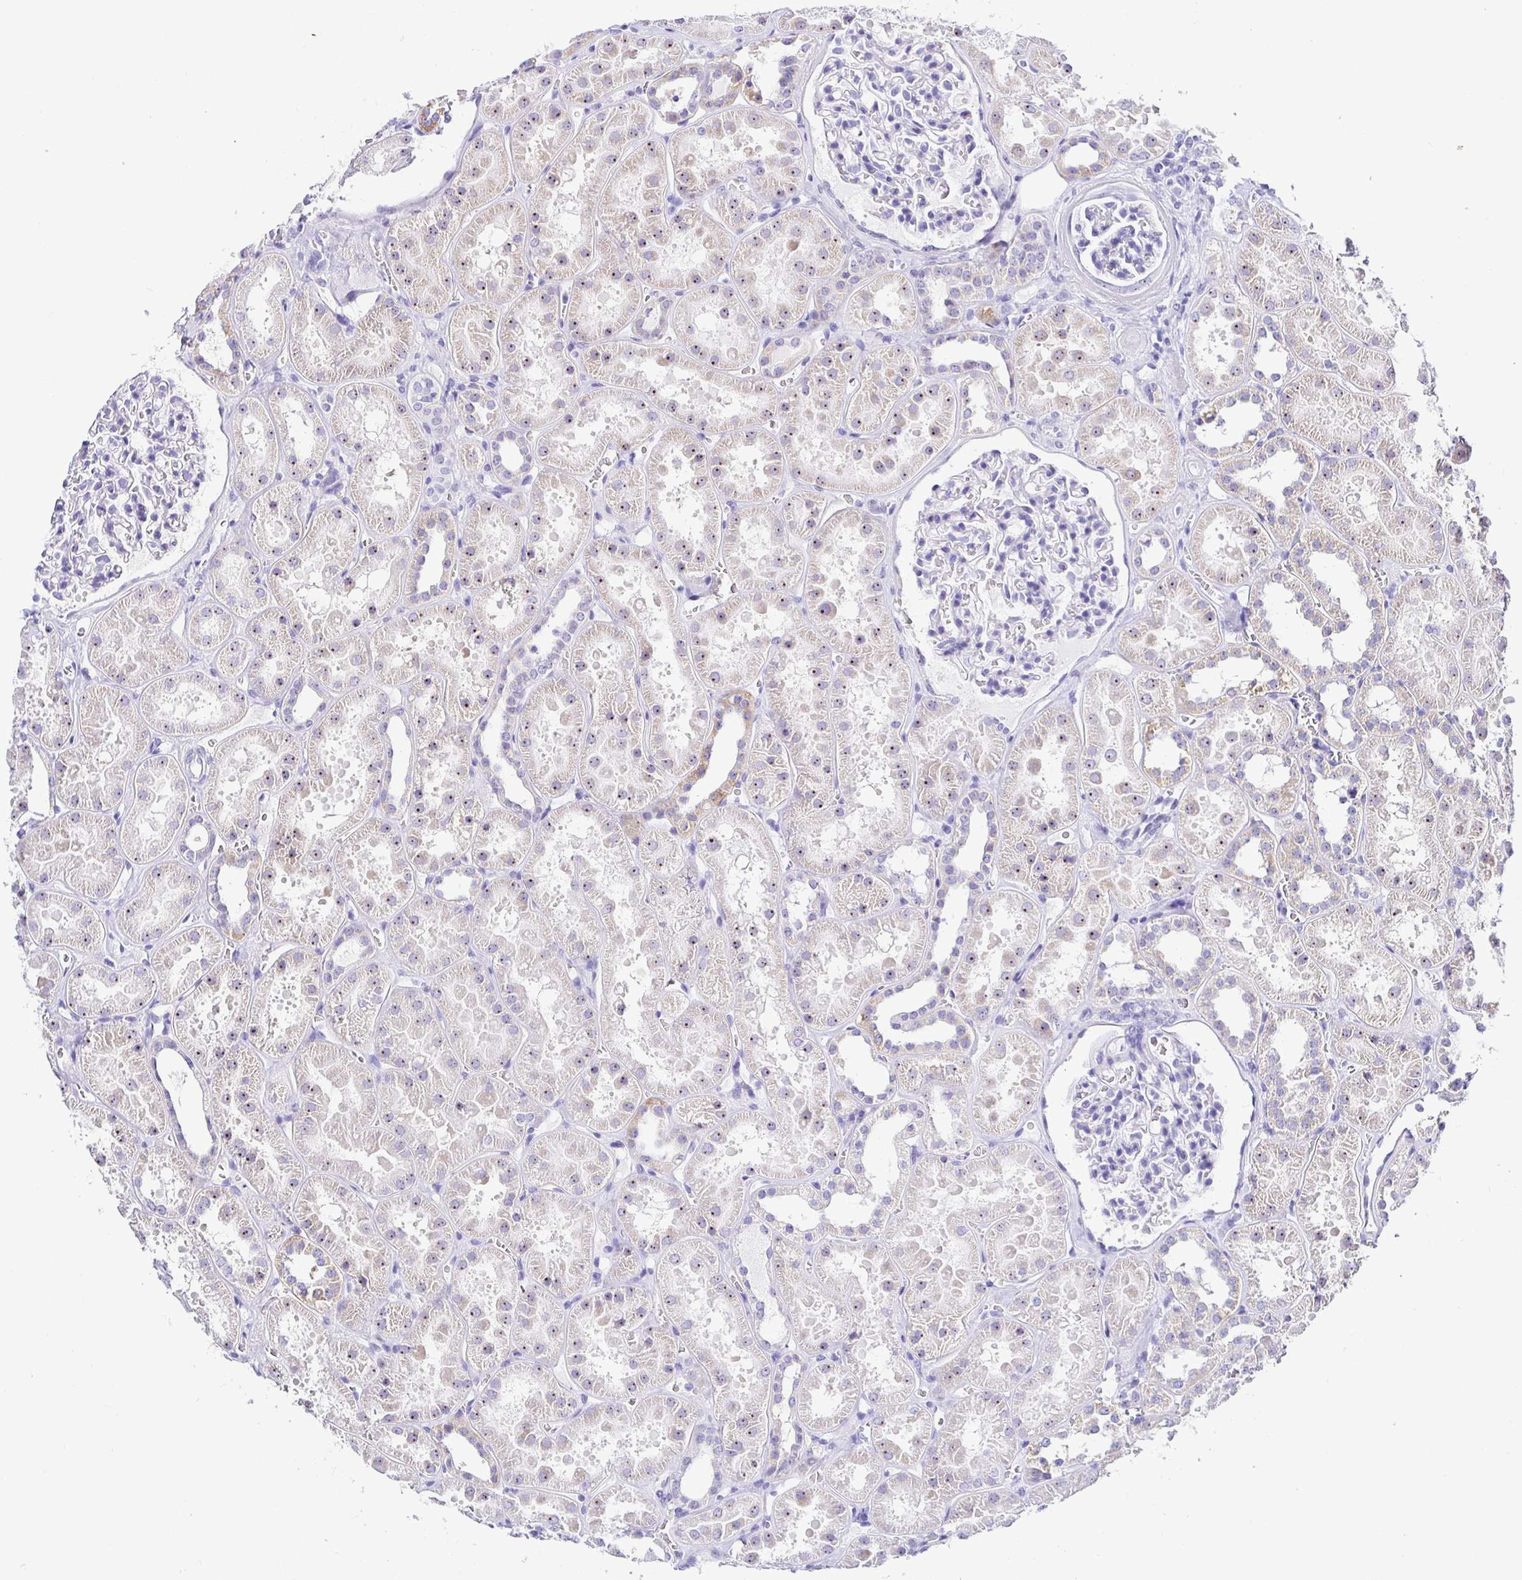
{"staining": {"intensity": "negative", "quantity": "none", "location": "none"}, "tissue": "kidney", "cell_type": "Cells in glomeruli", "image_type": "normal", "snomed": [{"axis": "morphology", "description": "Normal tissue, NOS"}, {"axis": "topography", "description": "Kidney"}], "caption": "DAB immunohistochemical staining of unremarkable human kidney displays no significant expression in cells in glomeruli.", "gene": "PRAMEF18", "patient": {"sex": "female", "age": 41}}